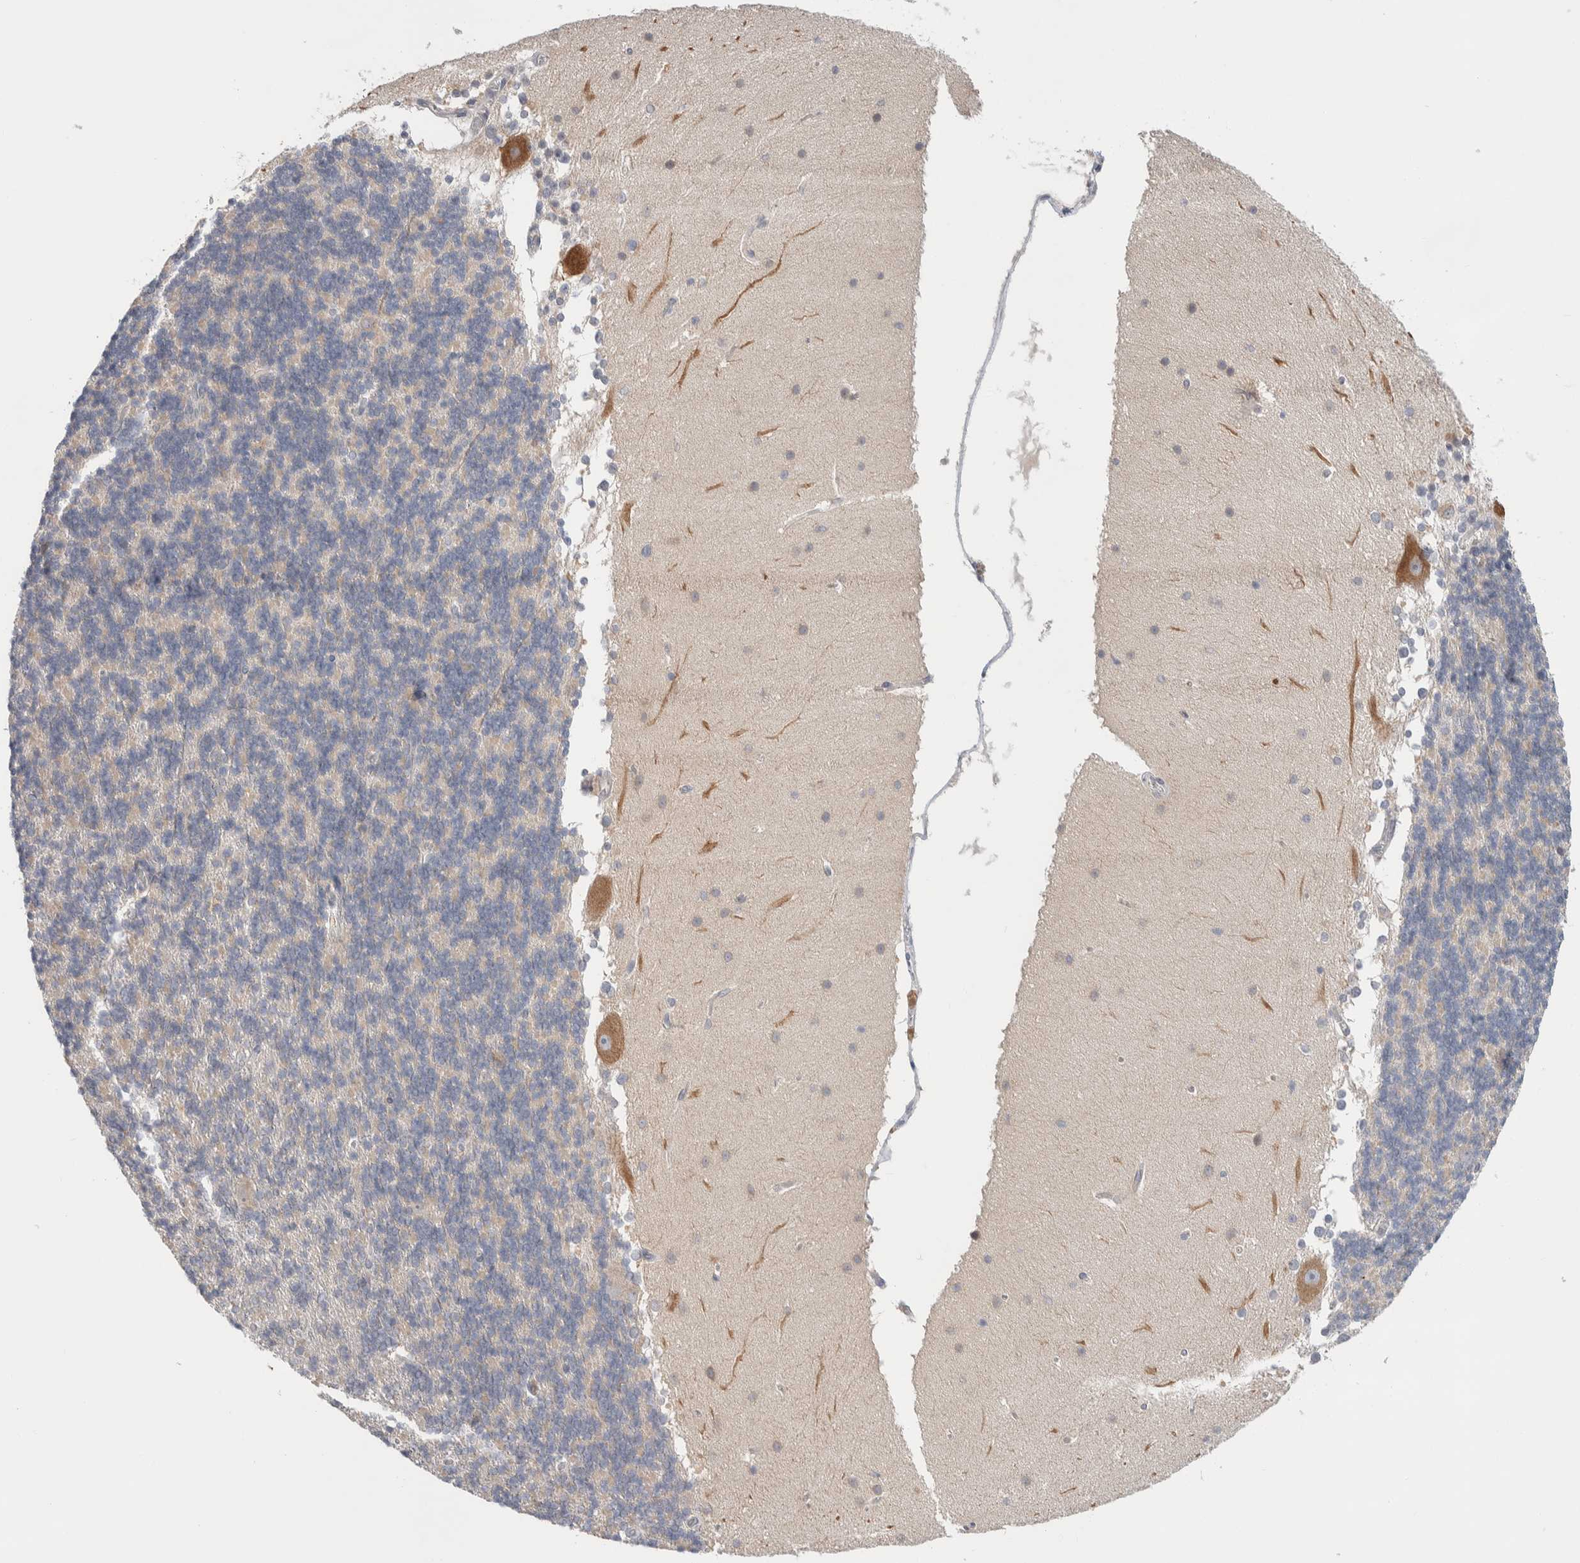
{"staining": {"intensity": "negative", "quantity": "none", "location": "none"}, "tissue": "cerebellum", "cell_type": "Cells in granular layer", "image_type": "normal", "snomed": [{"axis": "morphology", "description": "Normal tissue, NOS"}, {"axis": "topography", "description": "Cerebellum"}], "caption": "An image of cerebellum stained for a protein displays no brown staining in cells in granular layer.", "gene": "RUSF1", "patient": {"sex": "female", "age": 19}}